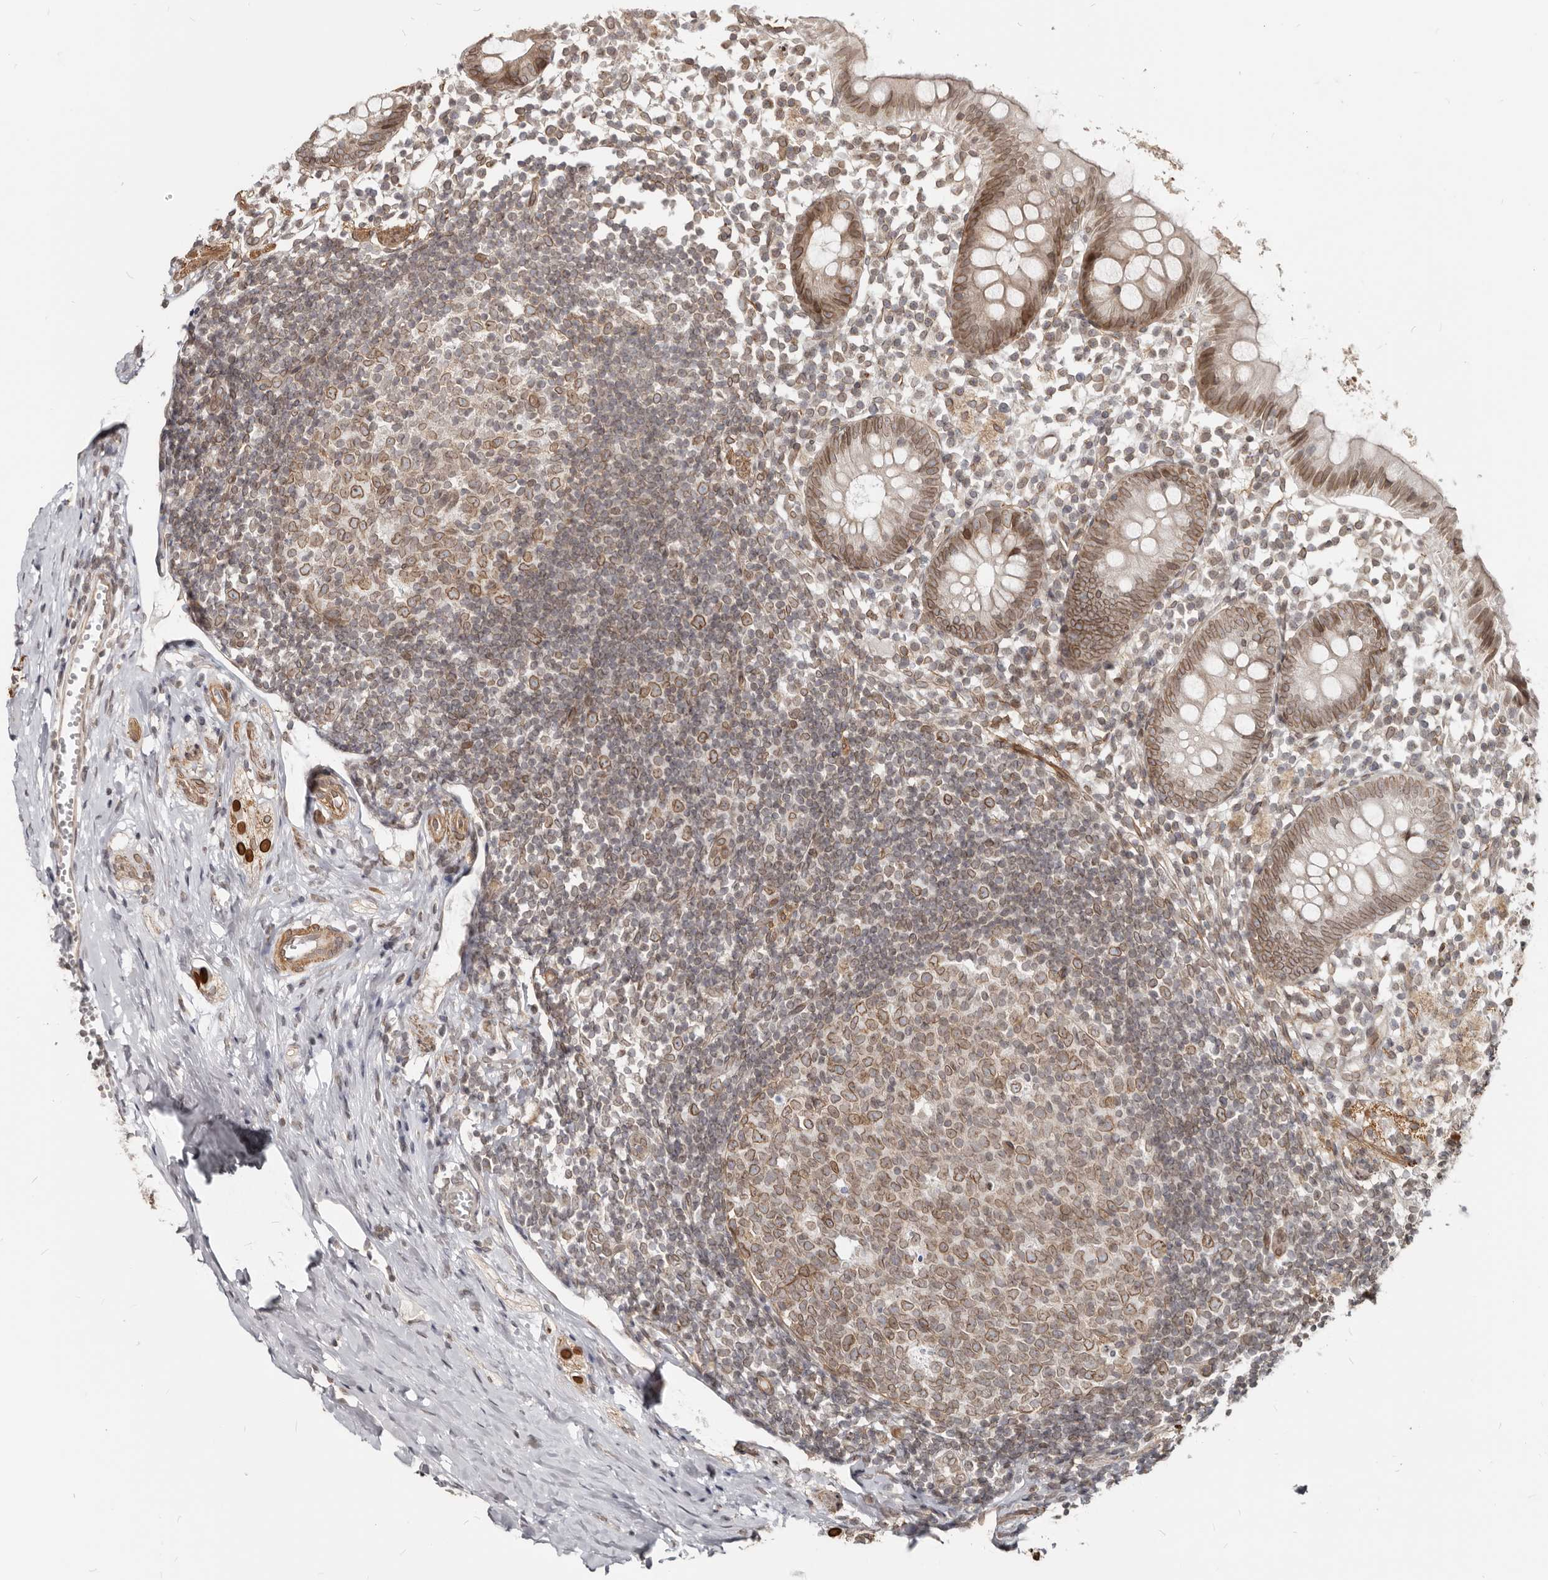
{"staining": {"intensity": "moderate", "quantity": ">75%", "location": "cytoplasmic/membranous,nuclear"}, "tissue": "appendix", "cell_type": "Glandular cells", "image_type": "normal", "snomed": [{"axis": "morphology", "description": "Normal tissue, NOS"}, {"axis": "topography", "description": "Appendix"}], "caption": "This is a photomicrograph of IHC staining of normal appendix, which shows moderate expression in the cytoplasmic/membranous,nuclear of glandular cells.", "gene": "NUP153", "patient": {"sex": "female", "age": 20}}